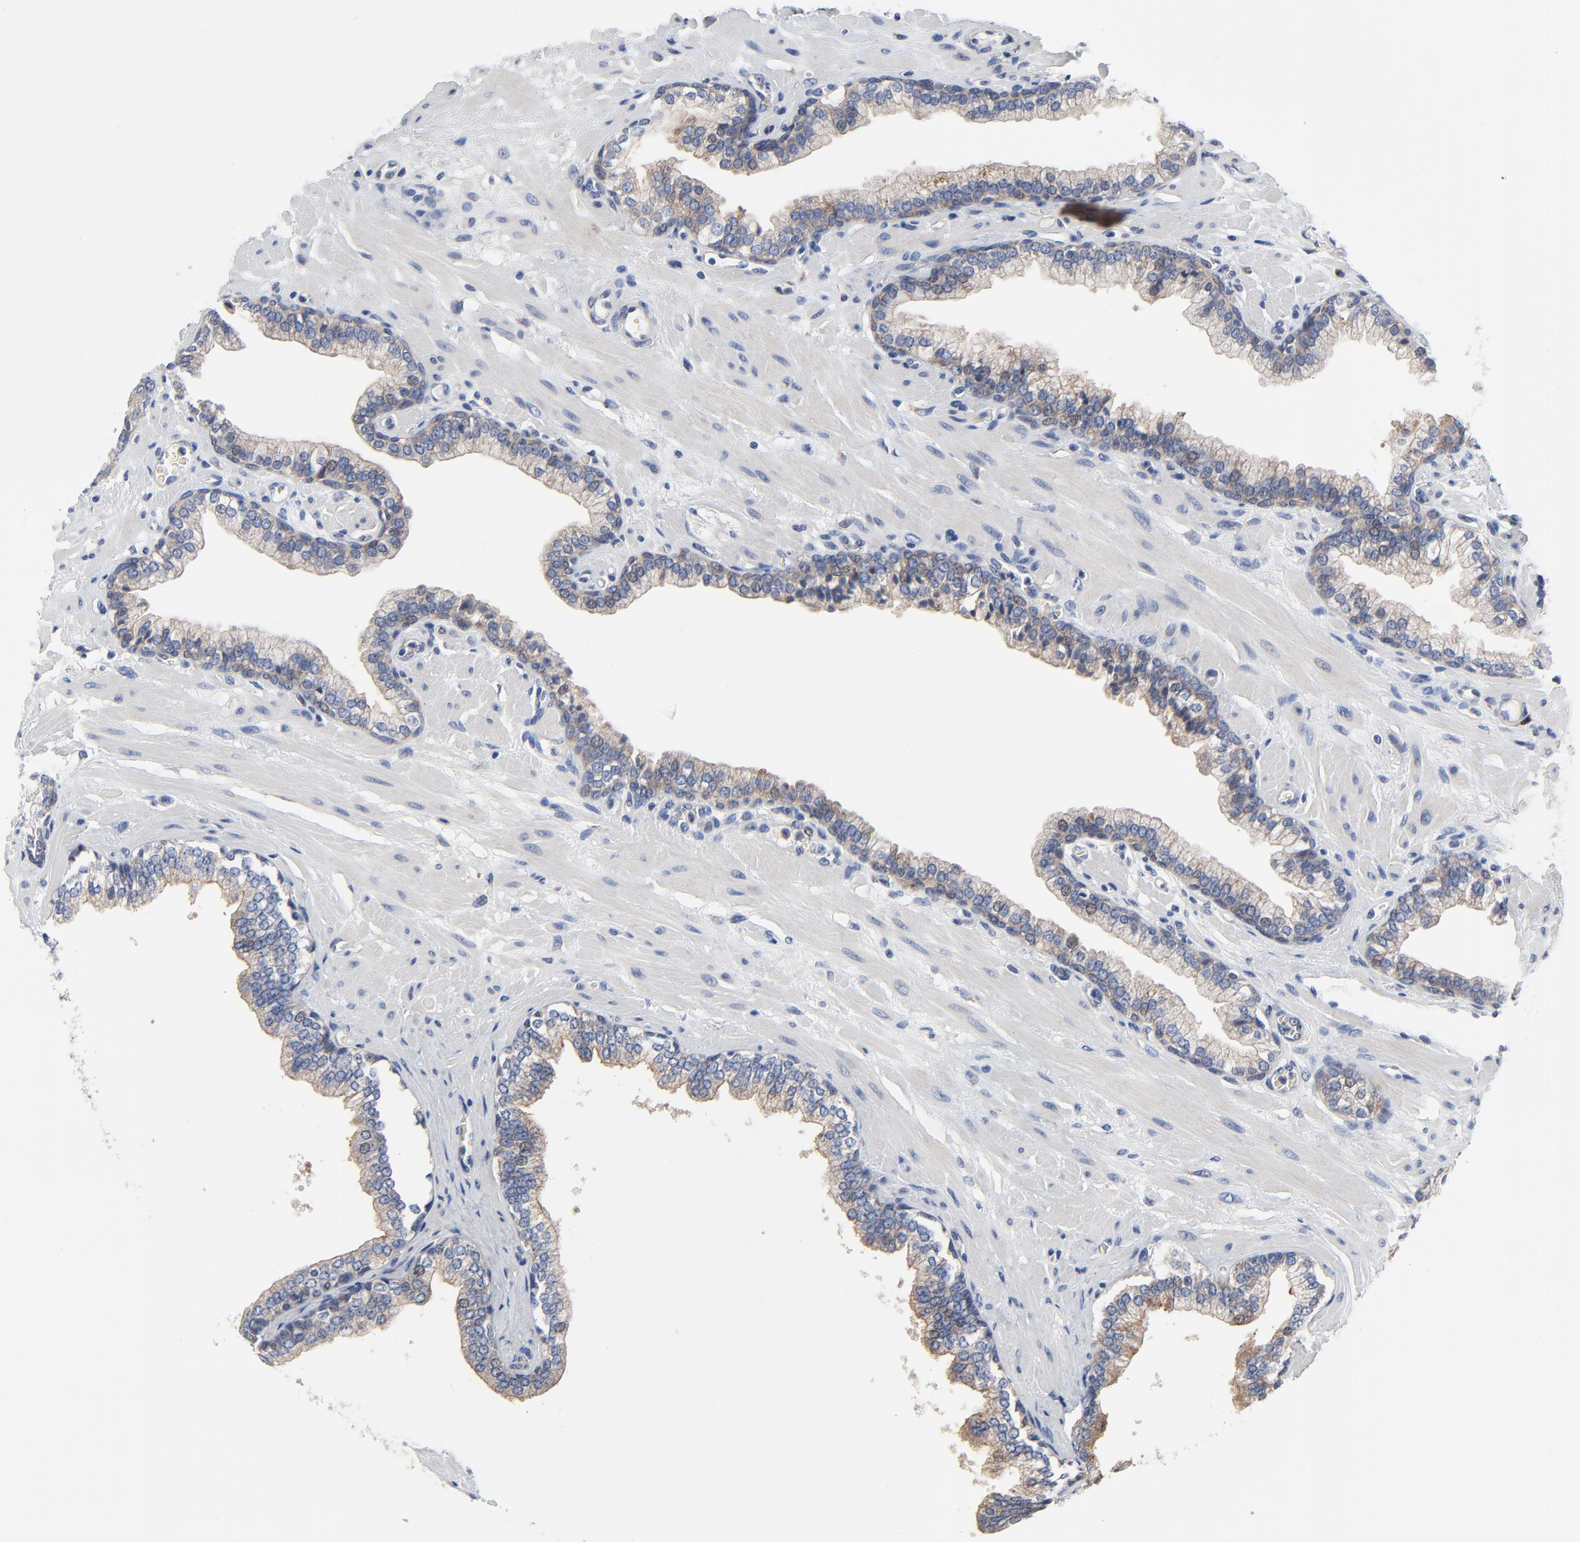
{"staining": {"intensity": "weak", "quantity": ">75%", "location": "cytoplasmic/membranous"}, "tissue": "prostate", "cell_type": "Glandular cells", "image_type": "normal", "snomed": [{"axis": "morphology", "description": "Normal tissue, NOS"}, {"axis": "topography", "description": "Prostate"}], "caption": "Prostate stained with a brown dye reveals weak cytoplasmic/membranous positive positivity in about >75% of glandular cells.", "gene": "VAV2", "patient": {"sex": "male", "age": 60}}